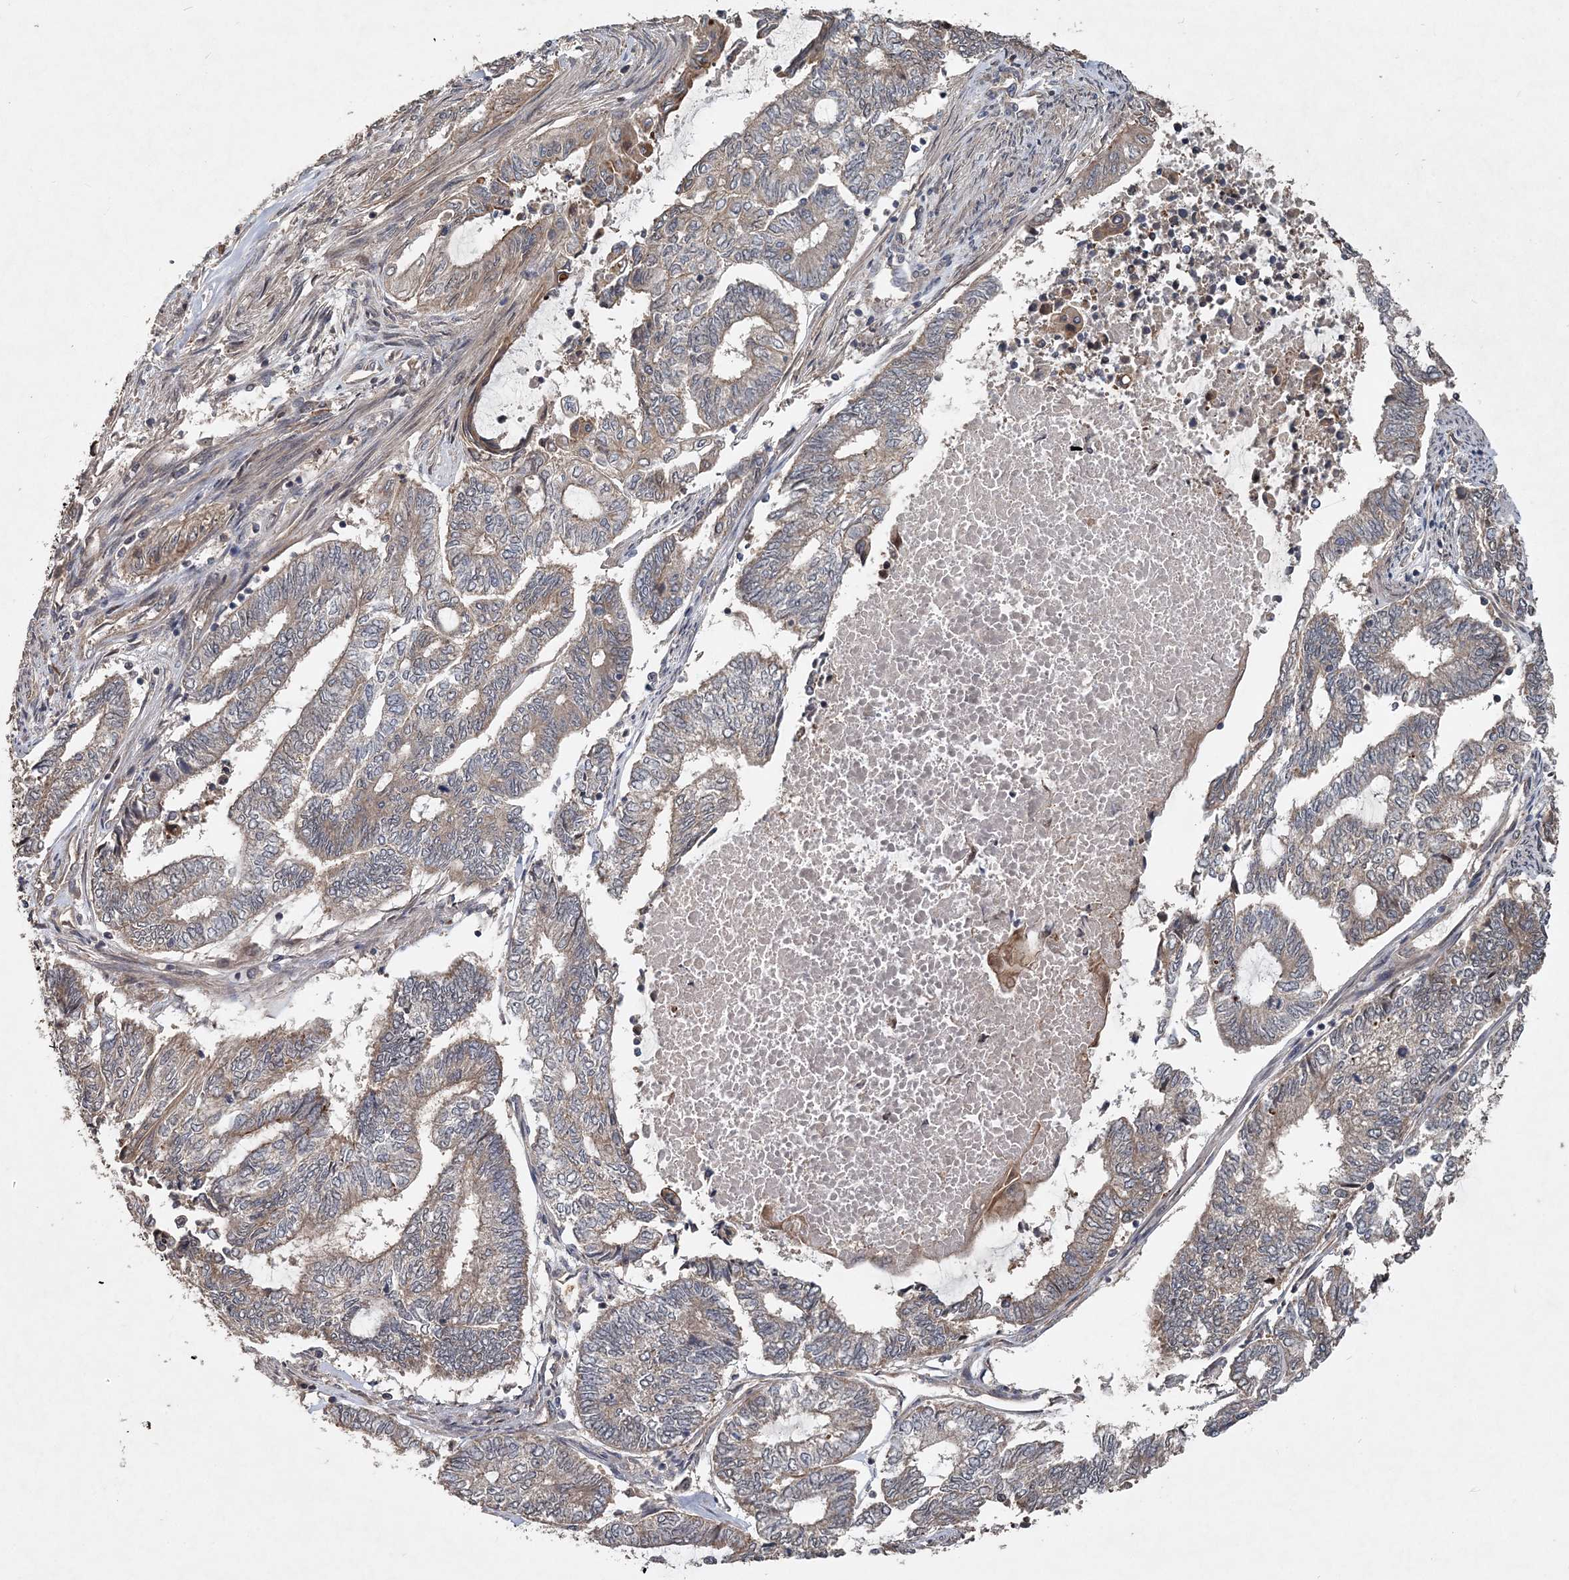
{"staining": {"intensity": "weak", "quantity": ">75%", "location": "cytoplasmic/membranous"}, "tissue": "endometrial cancer", "cell_type": "Tumor cells", "image_type": "cancer", "snomed": [{"axis": "morphology", "description": "Adenocarcinoma, NOS"}, {"axis": "topography", "description": "Uterus"}, {"axis": "topography", "description": "Endometrium"}], "caption": "Immunohistochemical staining of human endometrial adenocarcinoma shows low levels of weak cytoplasmic/membranous positivity in approximately >75% of tumor cells. The staining is performed using DAB (3,3'-diaminobenzidine) brown chromogen to label protein expression. The nuclei are counter-stained blue using hematoxylin.", "gene": "HYCC2", "patient": {"sex": "female", "age": 70}}